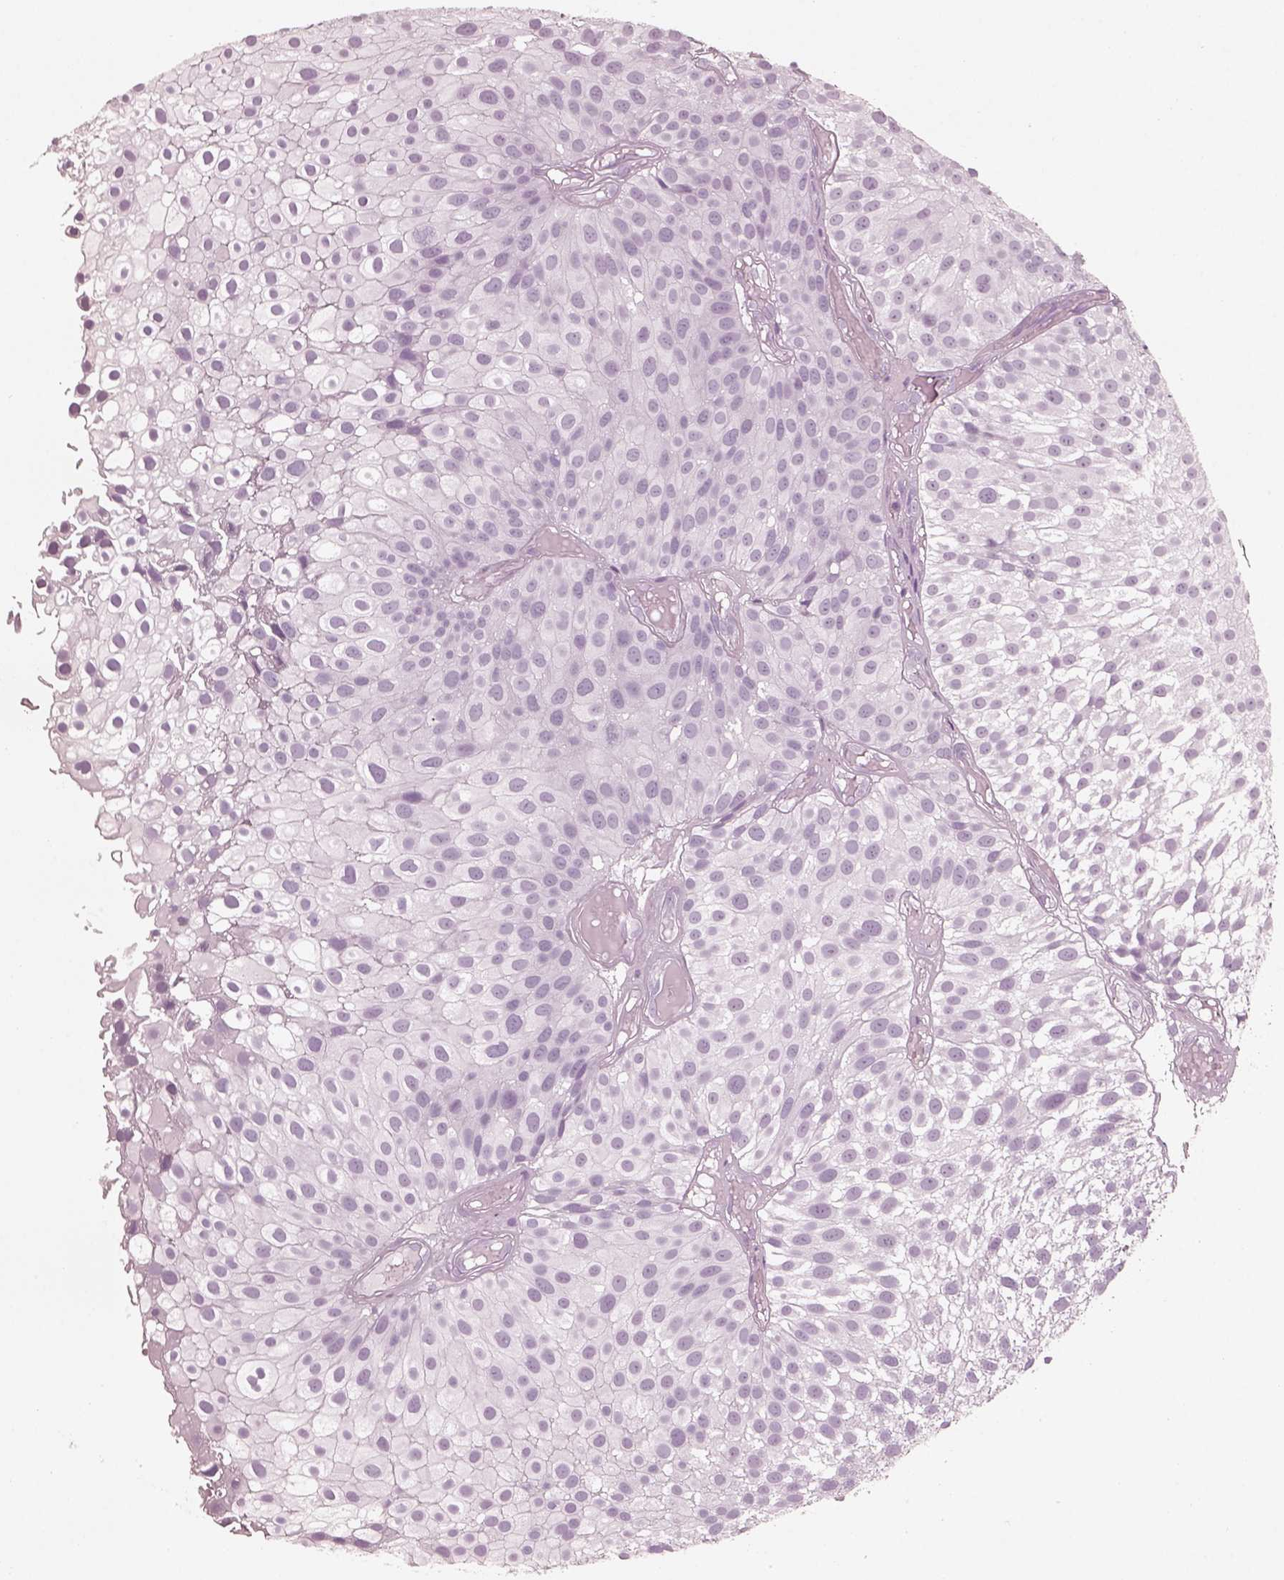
{"staining": {"intensity": "negative", "quantity": "none", "location": "none"}, "tissue": "urothelial cancer", "cell_type": "Tumor cells", "image_type": "cancer", "snomed": [{"axis": "morphology", "description": "Urothelial carcinoma, Low grade"}, {"axis": "topography", "description": "Urinary bladder"}], "caption": "Tumor cells are negative for brown protein staining in urothelial cancer.", "gene": "FABP9", "patient": {"sex": "male", "age": 79}}